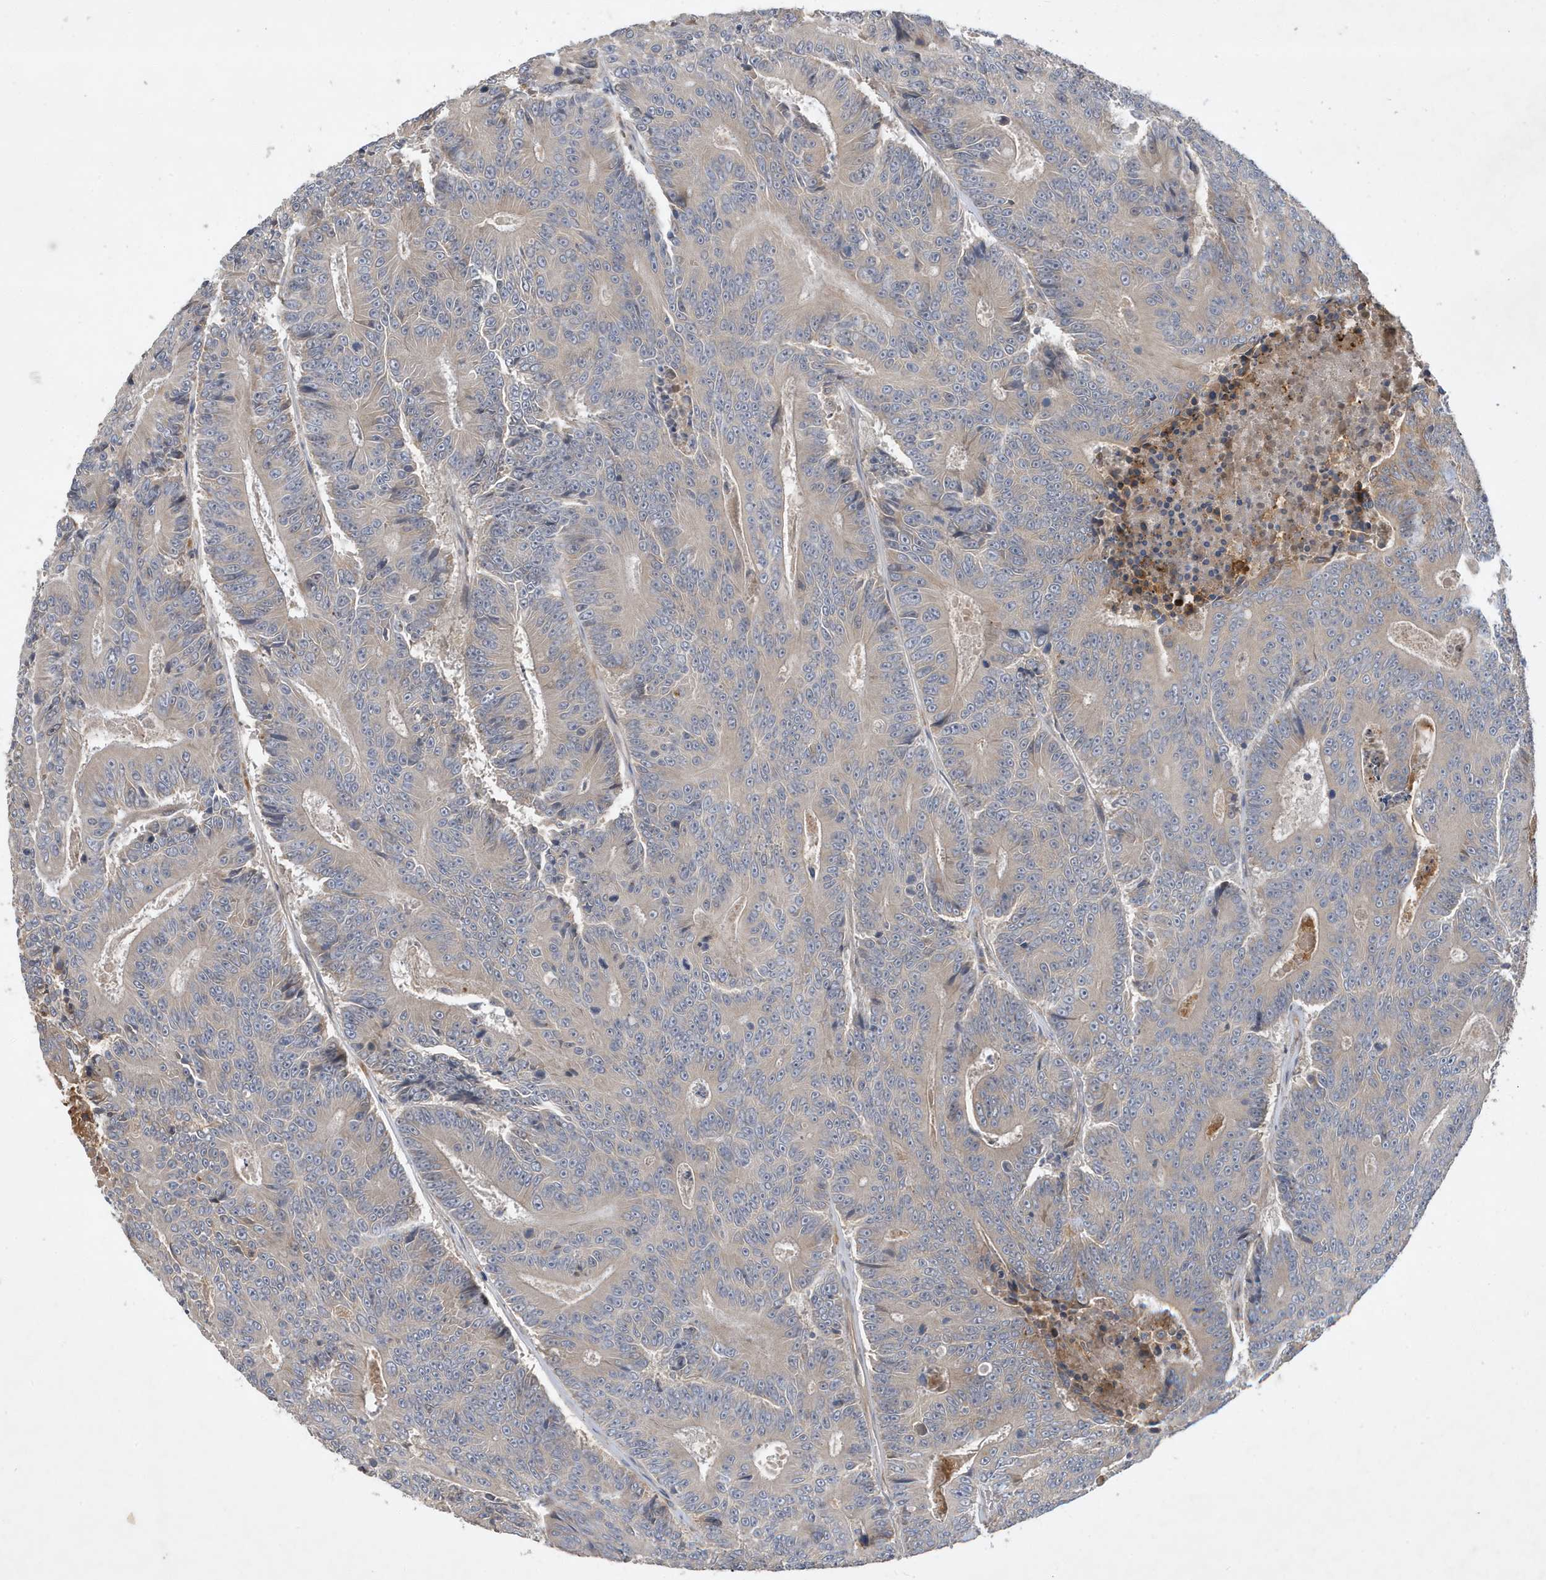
{"staining": {"intensity": "negative", "quantity": "none", "location": "none"}, "tissue": "colorectal cancer", "cell_type": "Tumor cells", "image_type": "cancer", "snomed": [{"axis": "morphology", "description": "Adenocarcinoma, NOS"}, {"axis": "topography", "description": "Colon"}], "caption": "Immunohistochemical staining of human colorectal cancer (adenocarcinoma) displays no significant positivity in tumor cells.", "gene": "LAPTM4A", "patient": {"sex": "male", "age": 83}}